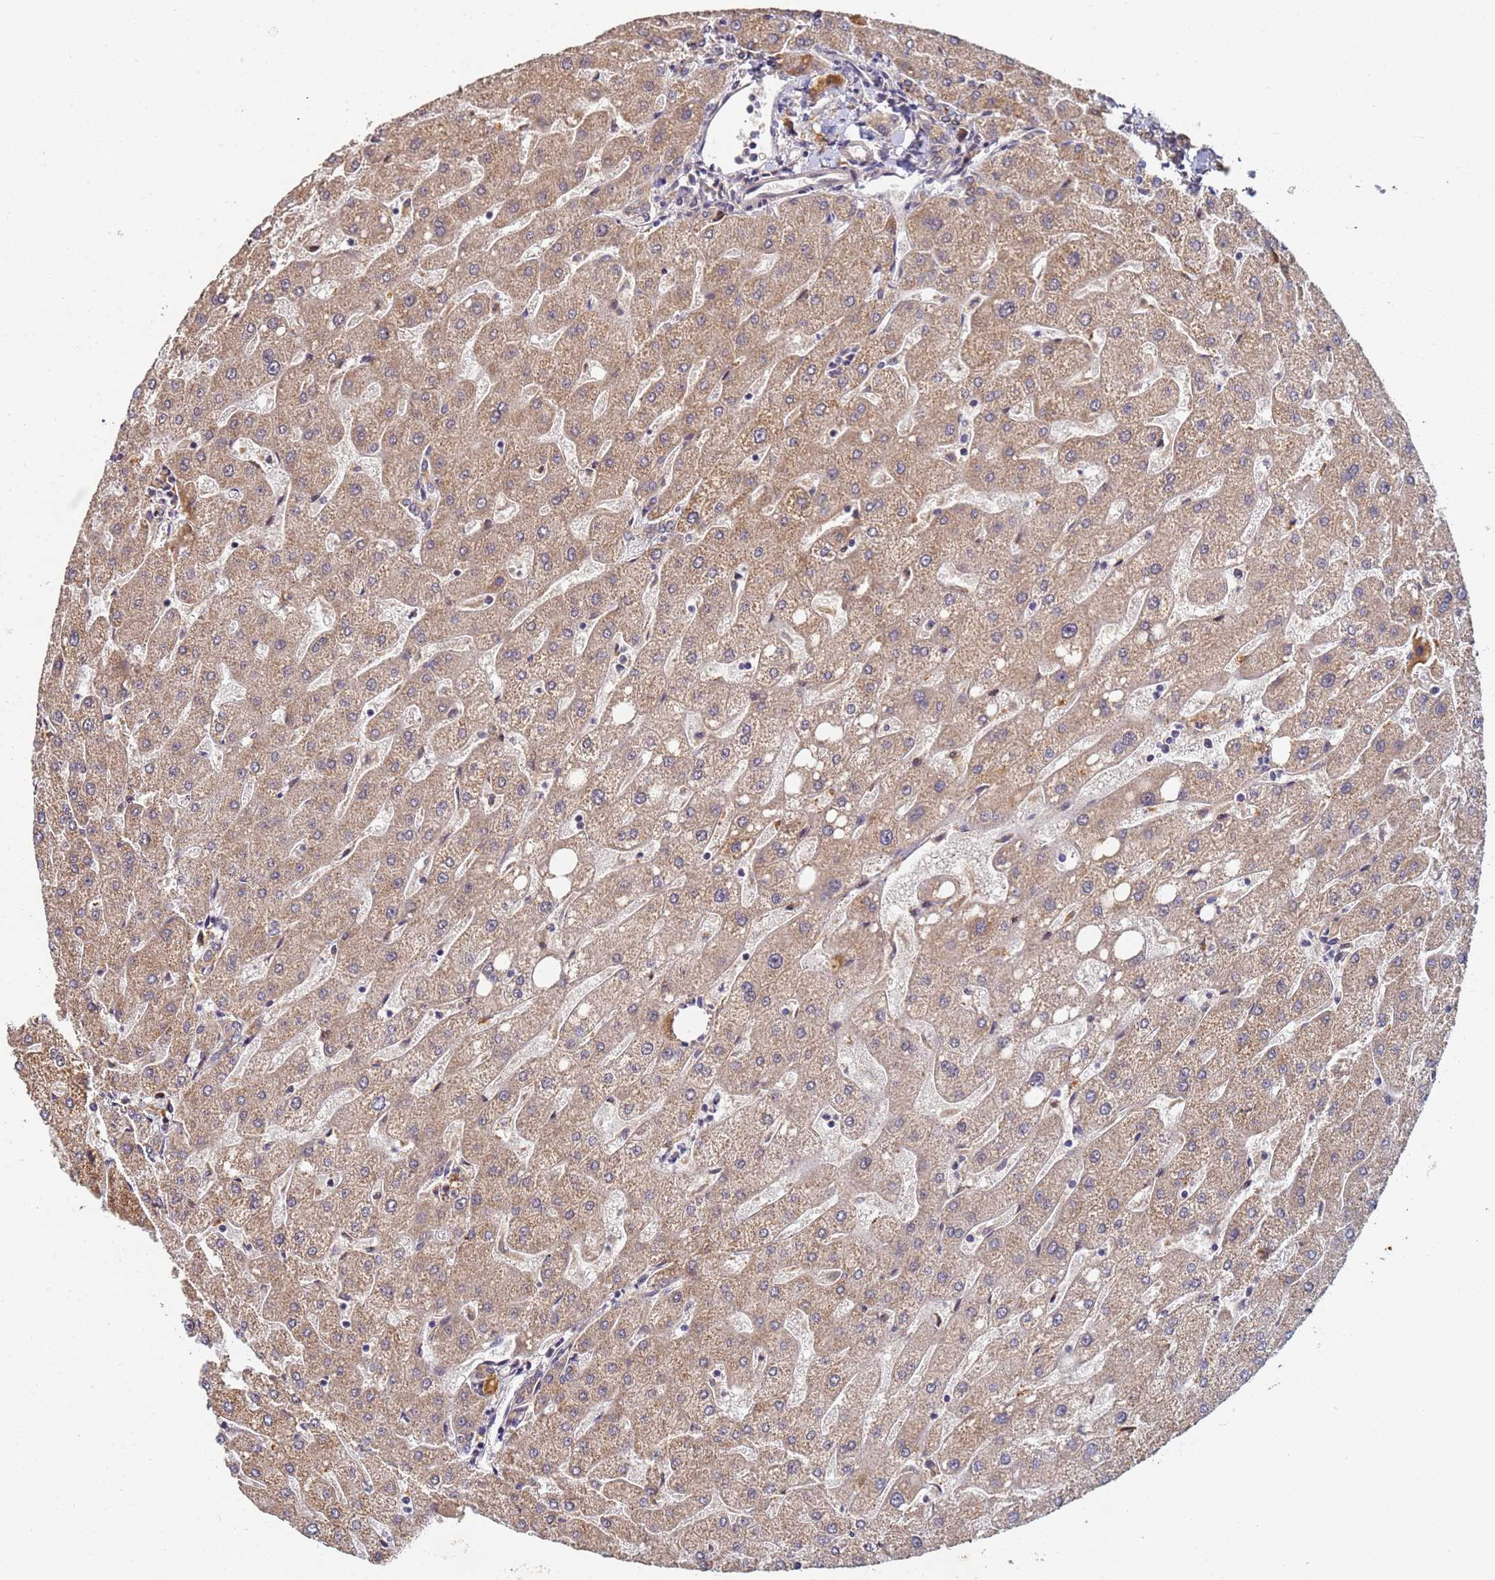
{"staining": {"intensity": "moderate", "quantity": ">75%", "location": "cytoplasmic/membranous"}, "tissue": "liver", "cell_type": "Cholangiocytes", "image_type": "normal", "snomed": [{"axis": "morphology", "description": "Normal tissue, NOS"}, {"axis": "topography", "description": "Liver"}], "caption": "Approximately >75% of cholangiocytes in benign human liver demonstrate moderate cytoplasmic/membranous protein expression as visualized by brown immunohistochemical staining.", "gene": "OSER1", "patient": {"sex": "male", "age": 67}}